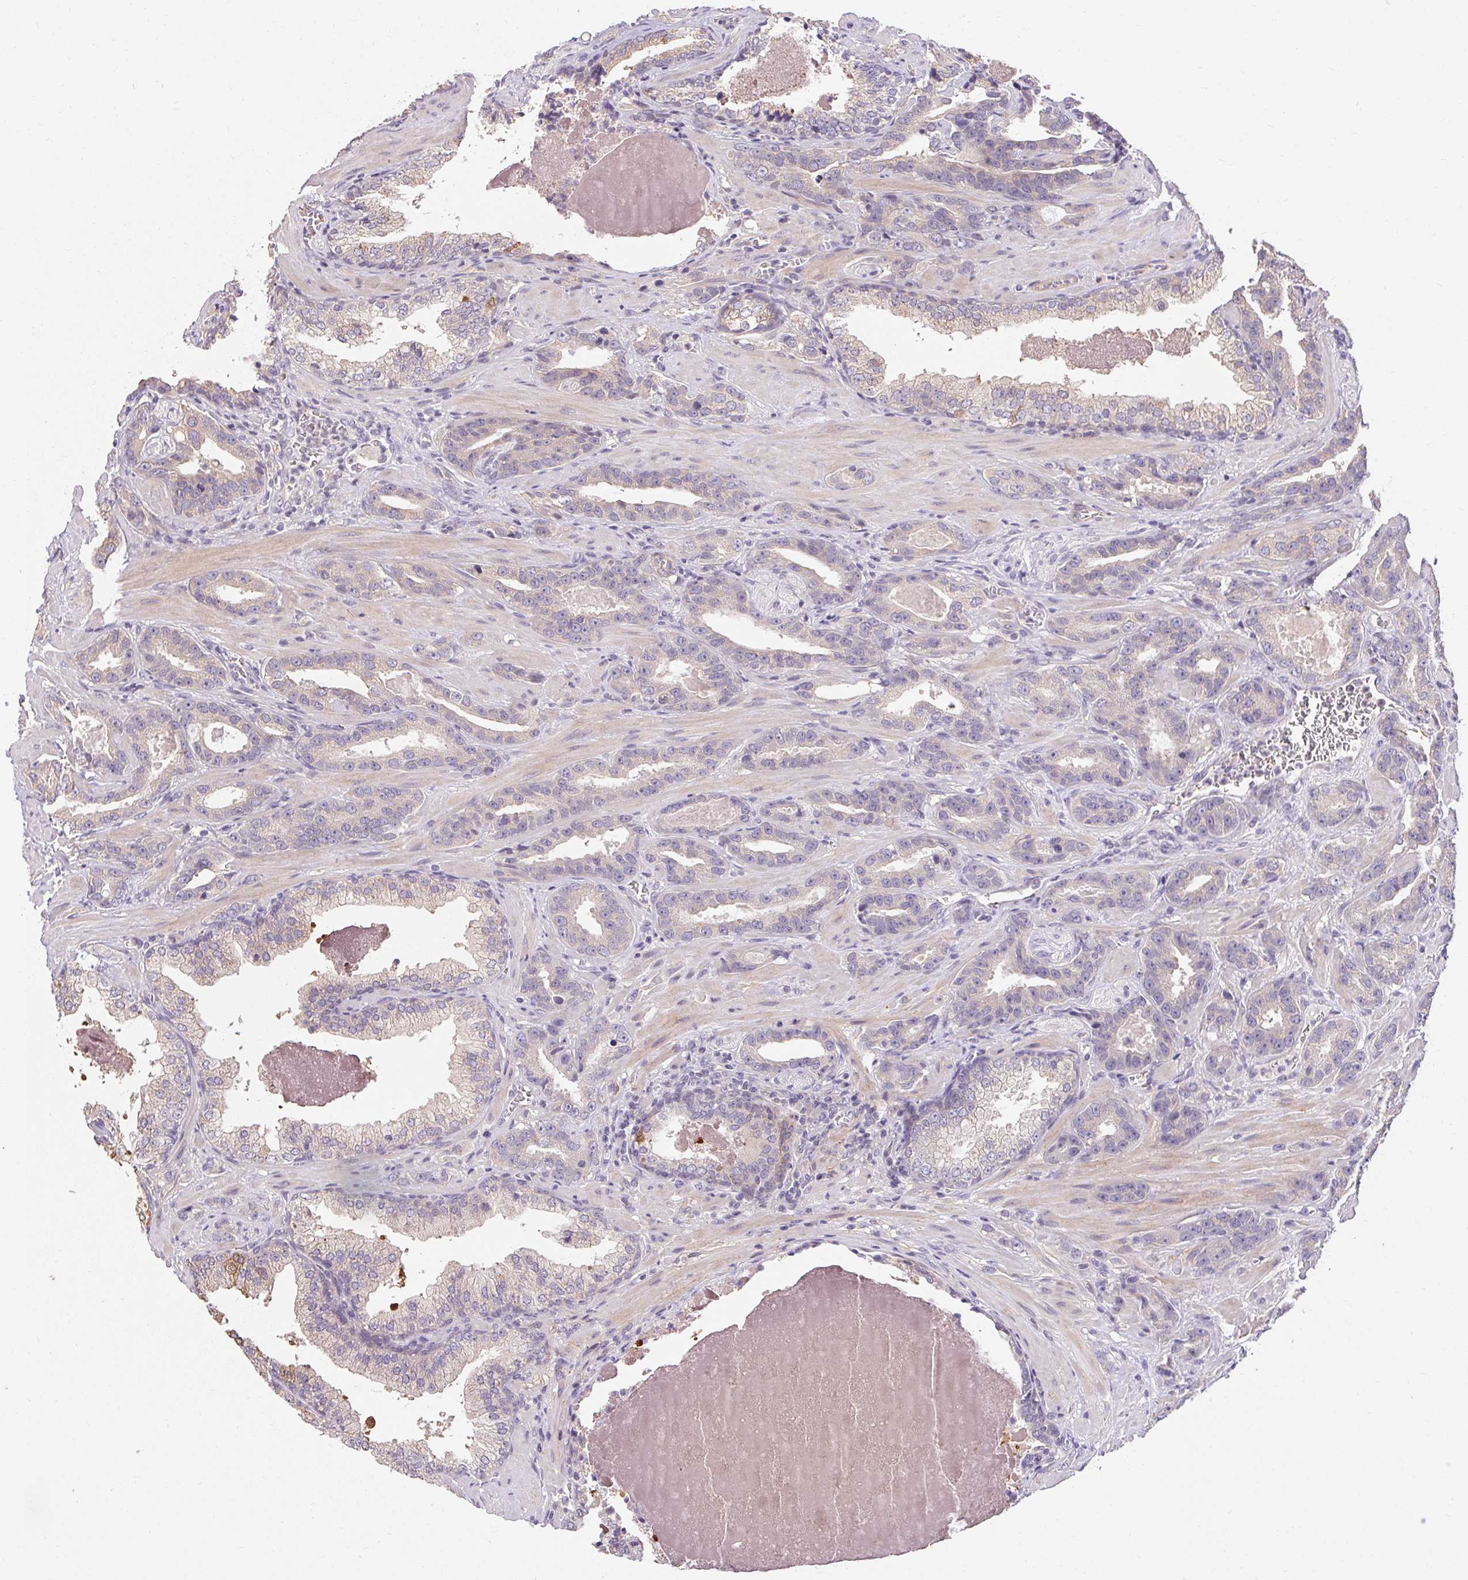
{"staining": {"intensity": "weak", "quantity": "25%-75%", "location": "cytoplasmic/membranous"}, "tissue": "prostate cancer", "cell_type": "Tumor cells", "image_type": "cancer", "snomed": [{"axis": "morphology", "description": "Adenocarcinoma, High grade"}, {"axis": "topography", "description": "Prostate"}], "caption": "Protein expression by immunohistochemistry displays weak cytoplasmic/membranous positivity in about 25%-75% of tumor cells in prostate cancer.", "gene": "TMEM52B", "patient": {"sex": "male", "age": 65}}